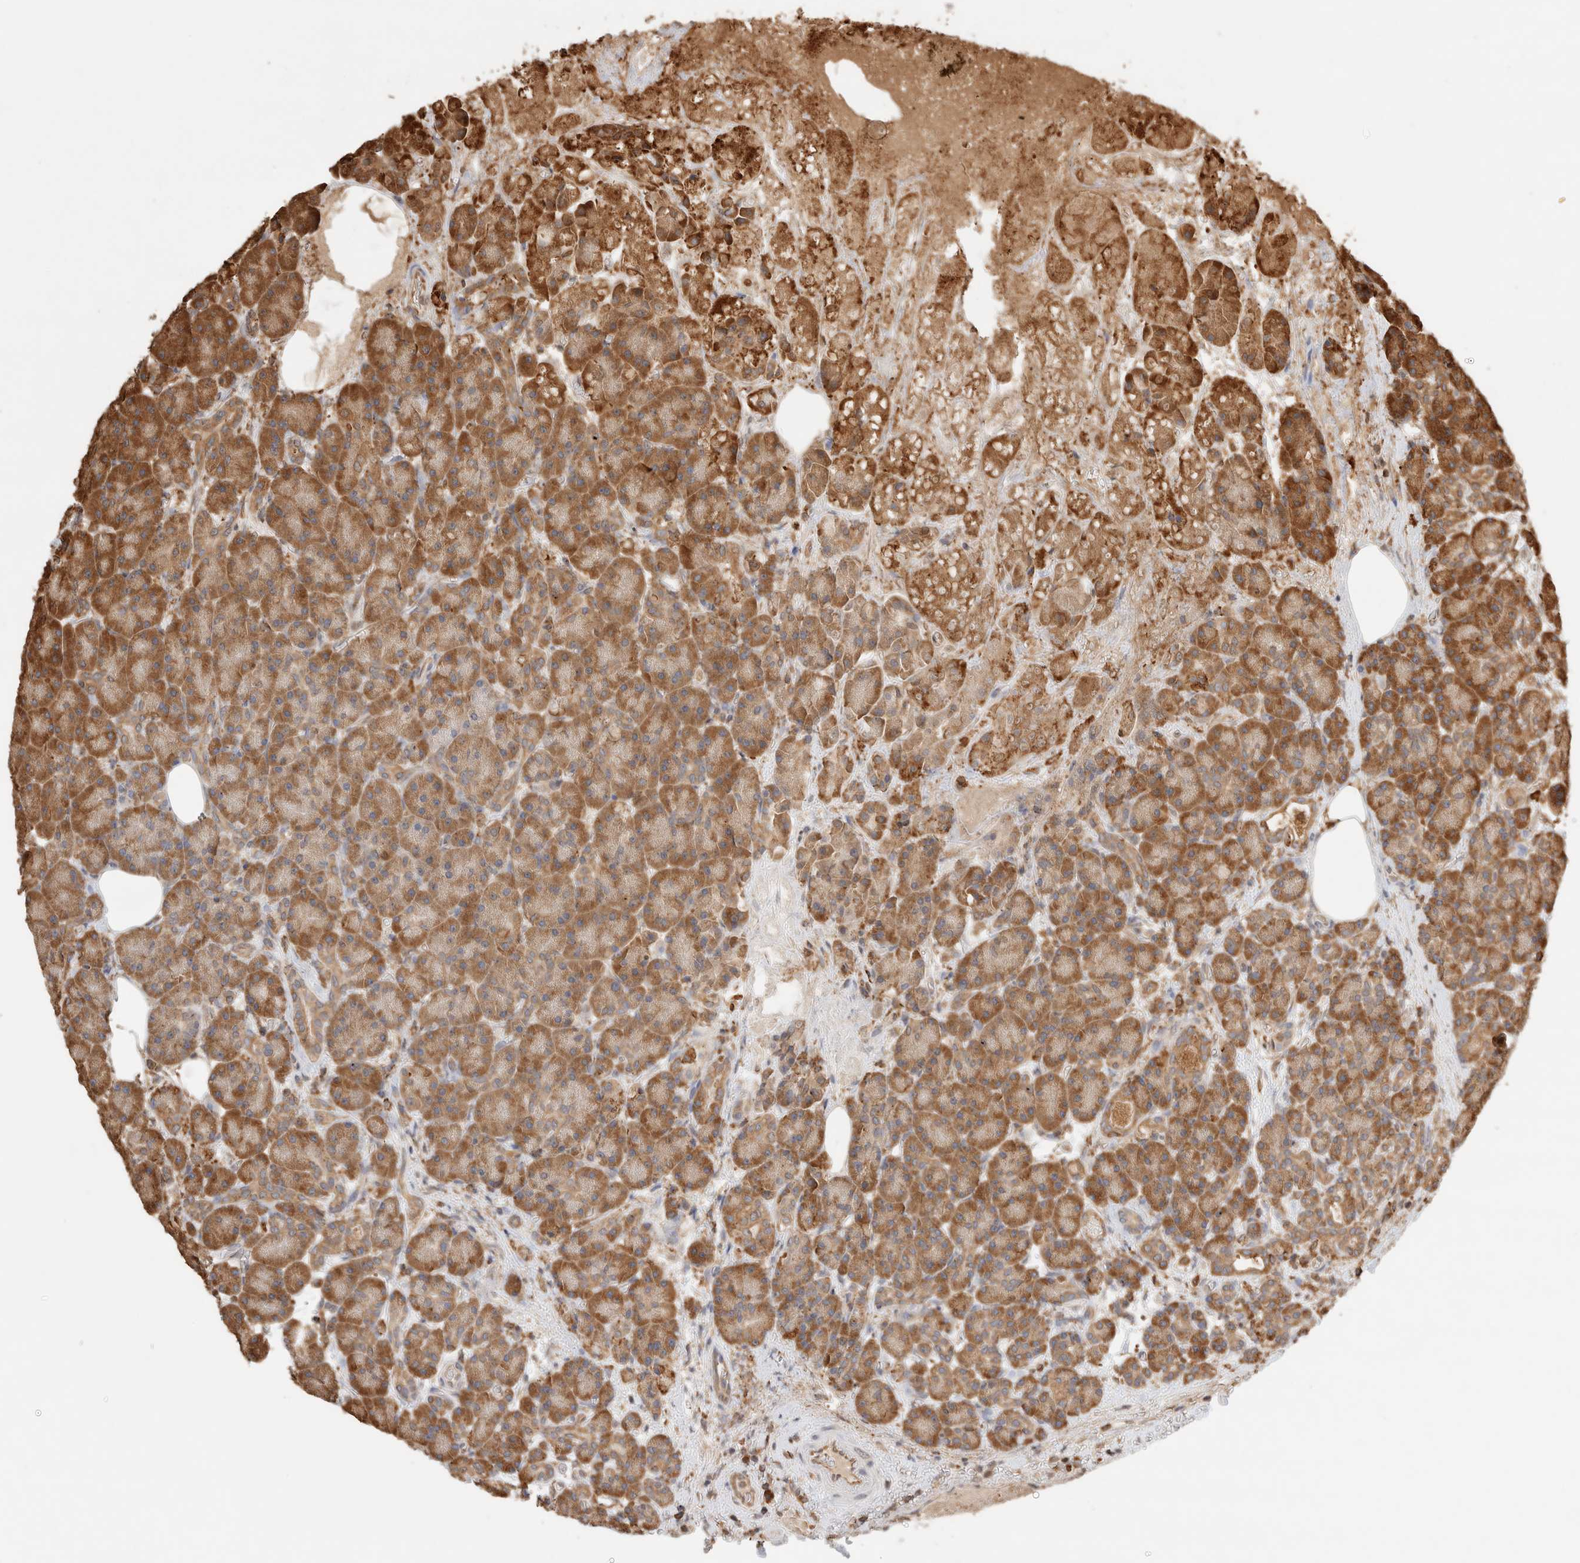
{"staining": {"intensity": "strong", "quantity": "25%-75%", "location": "cytoplasmic/membranous"}, "tissue": "pancreas", "cell_type": "Exocrine glandular cells", "image_type": "normal", "snomed": [{"axis": "morphology", "description": "Normal tissue, NOS"}, {"axis": "topography", "description": "Pancreas"}], "caption": "A brown stain labels strong cytoplasmic/membranous staining of a protein in exocrine glandular cells of benign pancreas.", "gene": "ERAP1", "patient": {"sex": "male", "age": 63}}